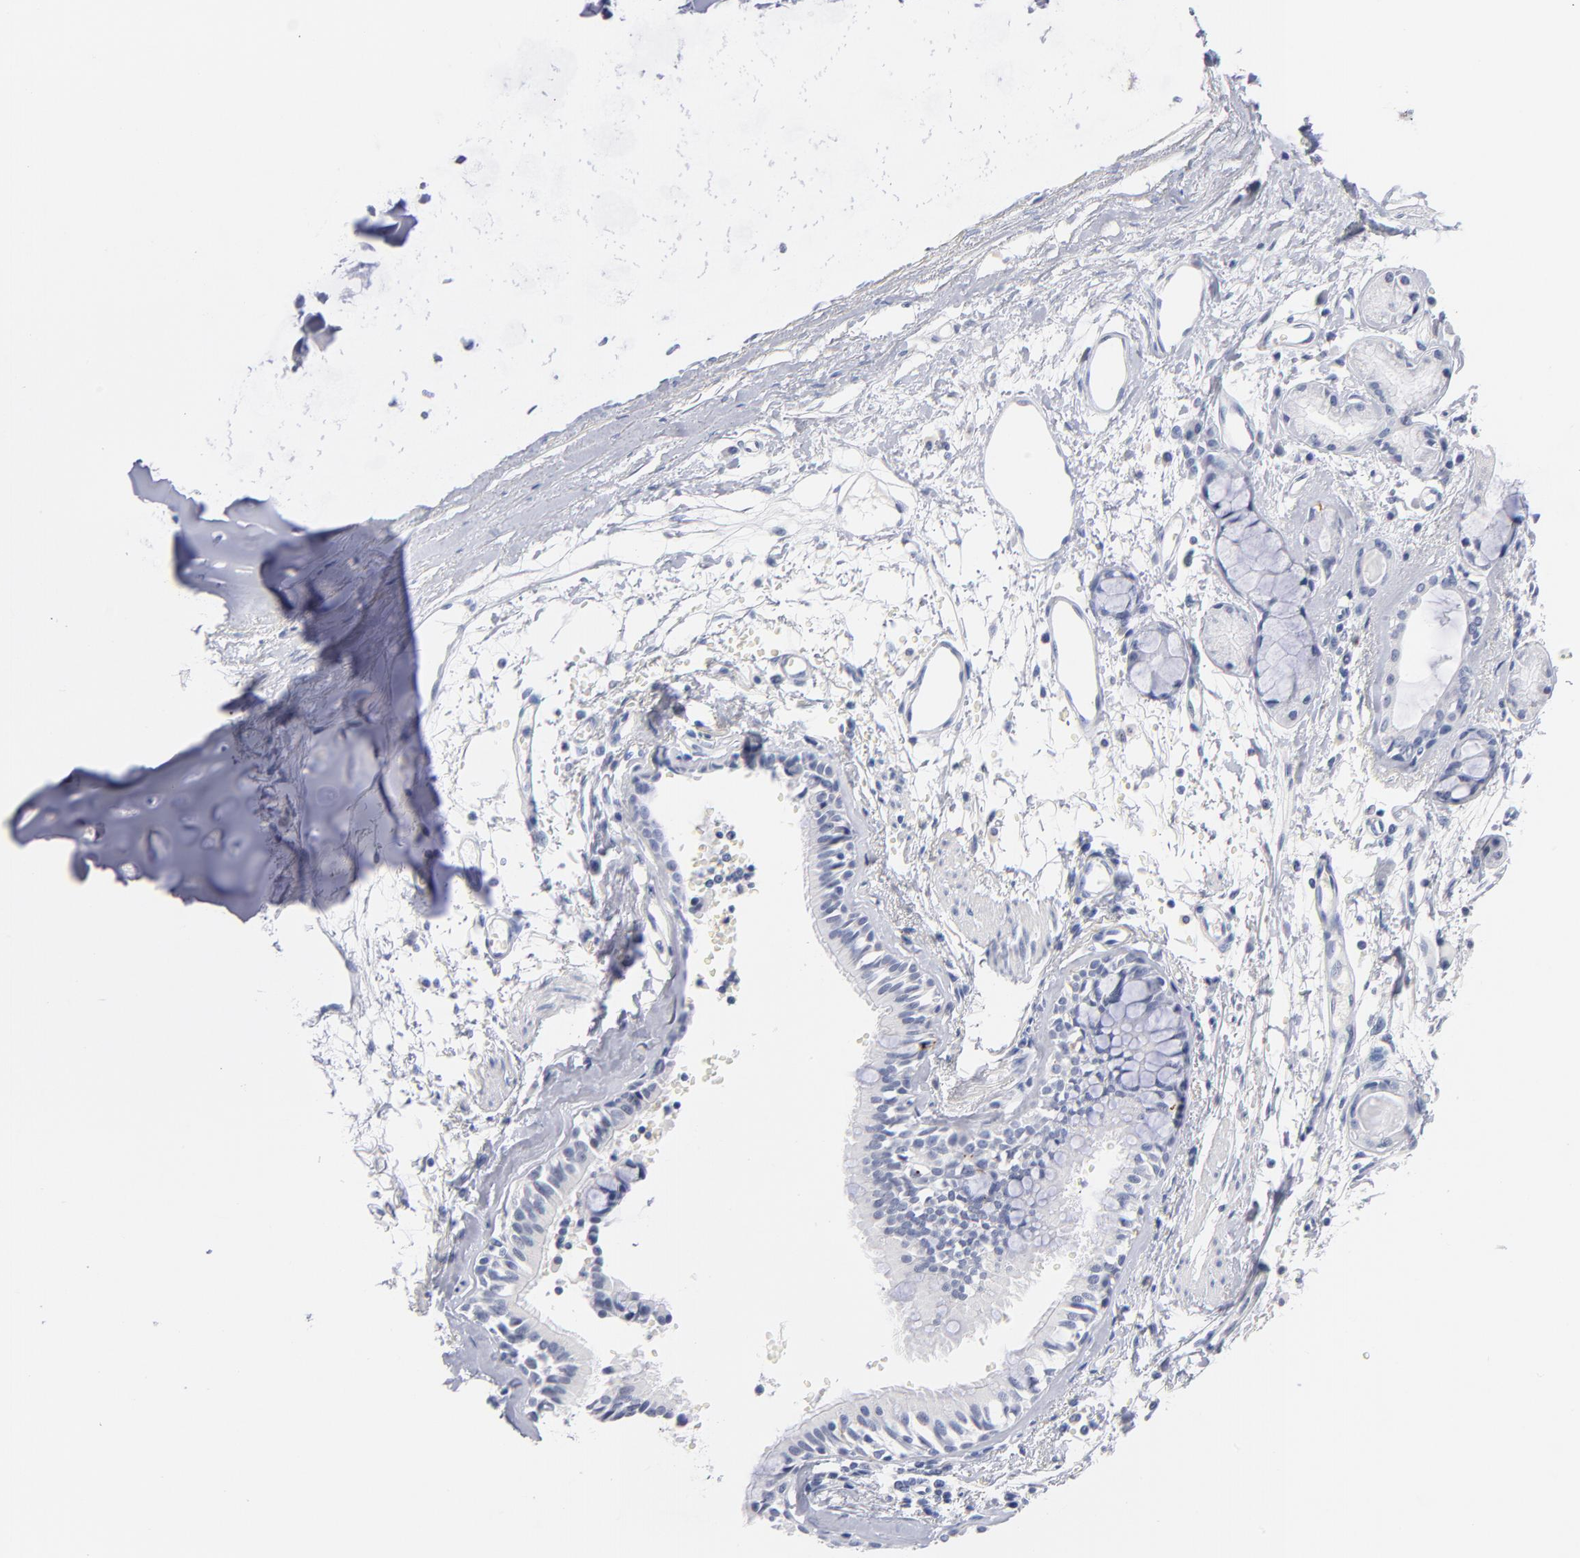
{"staining": {"intensity": "negative", "quantity": "none", "location": "none"}, "tissue": "bronchus", "cell_type": "Respiratory epithelial cells", "image_type": "normal", "snomed": [{"axis": "morphology", "description": "Normal tissue, NOS"}, {"axis": "topography", "description": "Bronchus"}, {"axis": "topography", "description": "Lung"}], "caption": "IHC histopathology image of unremarkable human bronchus stained for a protein (brown), which displays no staining in respiratory epithelial cells. The staining is performed using DAB (3,3'-diaminobenzidine) brown chromogen with nuclei counter-stained in using hematoxylin.", "gene": "KHNYN", "patient": {"sex": "female", "age": 56}}